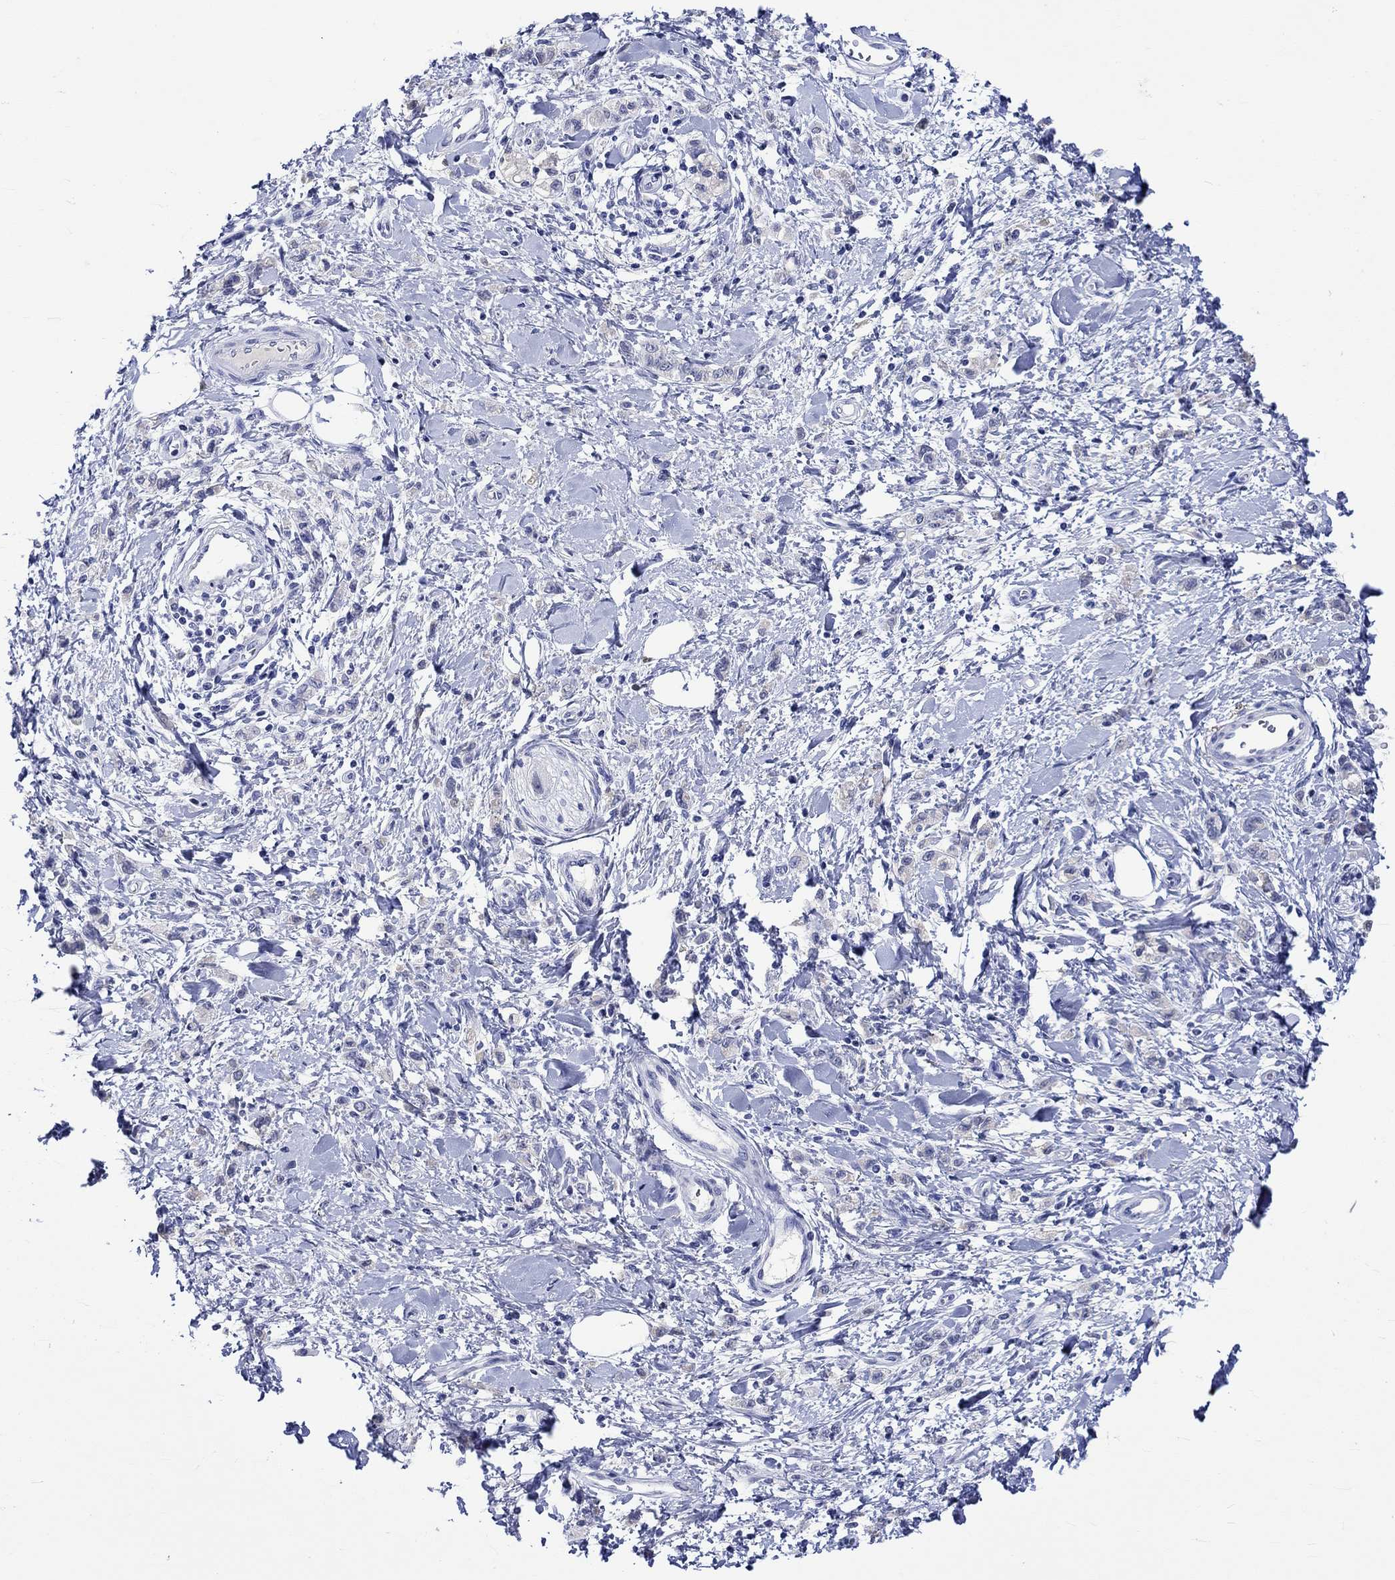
{"staining": {"intensity": "negative", "quantity": "none", "location": "none"}, "tissue": "stomach cancer", "cell_type": "Tumor cells", "image_type": "cancer", "snomed": [{"axis": "morphology", "description": "Adenocarcinoma, NOS"}, {"axis": "topography", "description": "Stomach"}], "caption": "Histopathology image shows no significant protein staining in tumor cells of stomach cancer.", "gene": "KLHL35", "patient": {"sex": "male", "age": 77}}